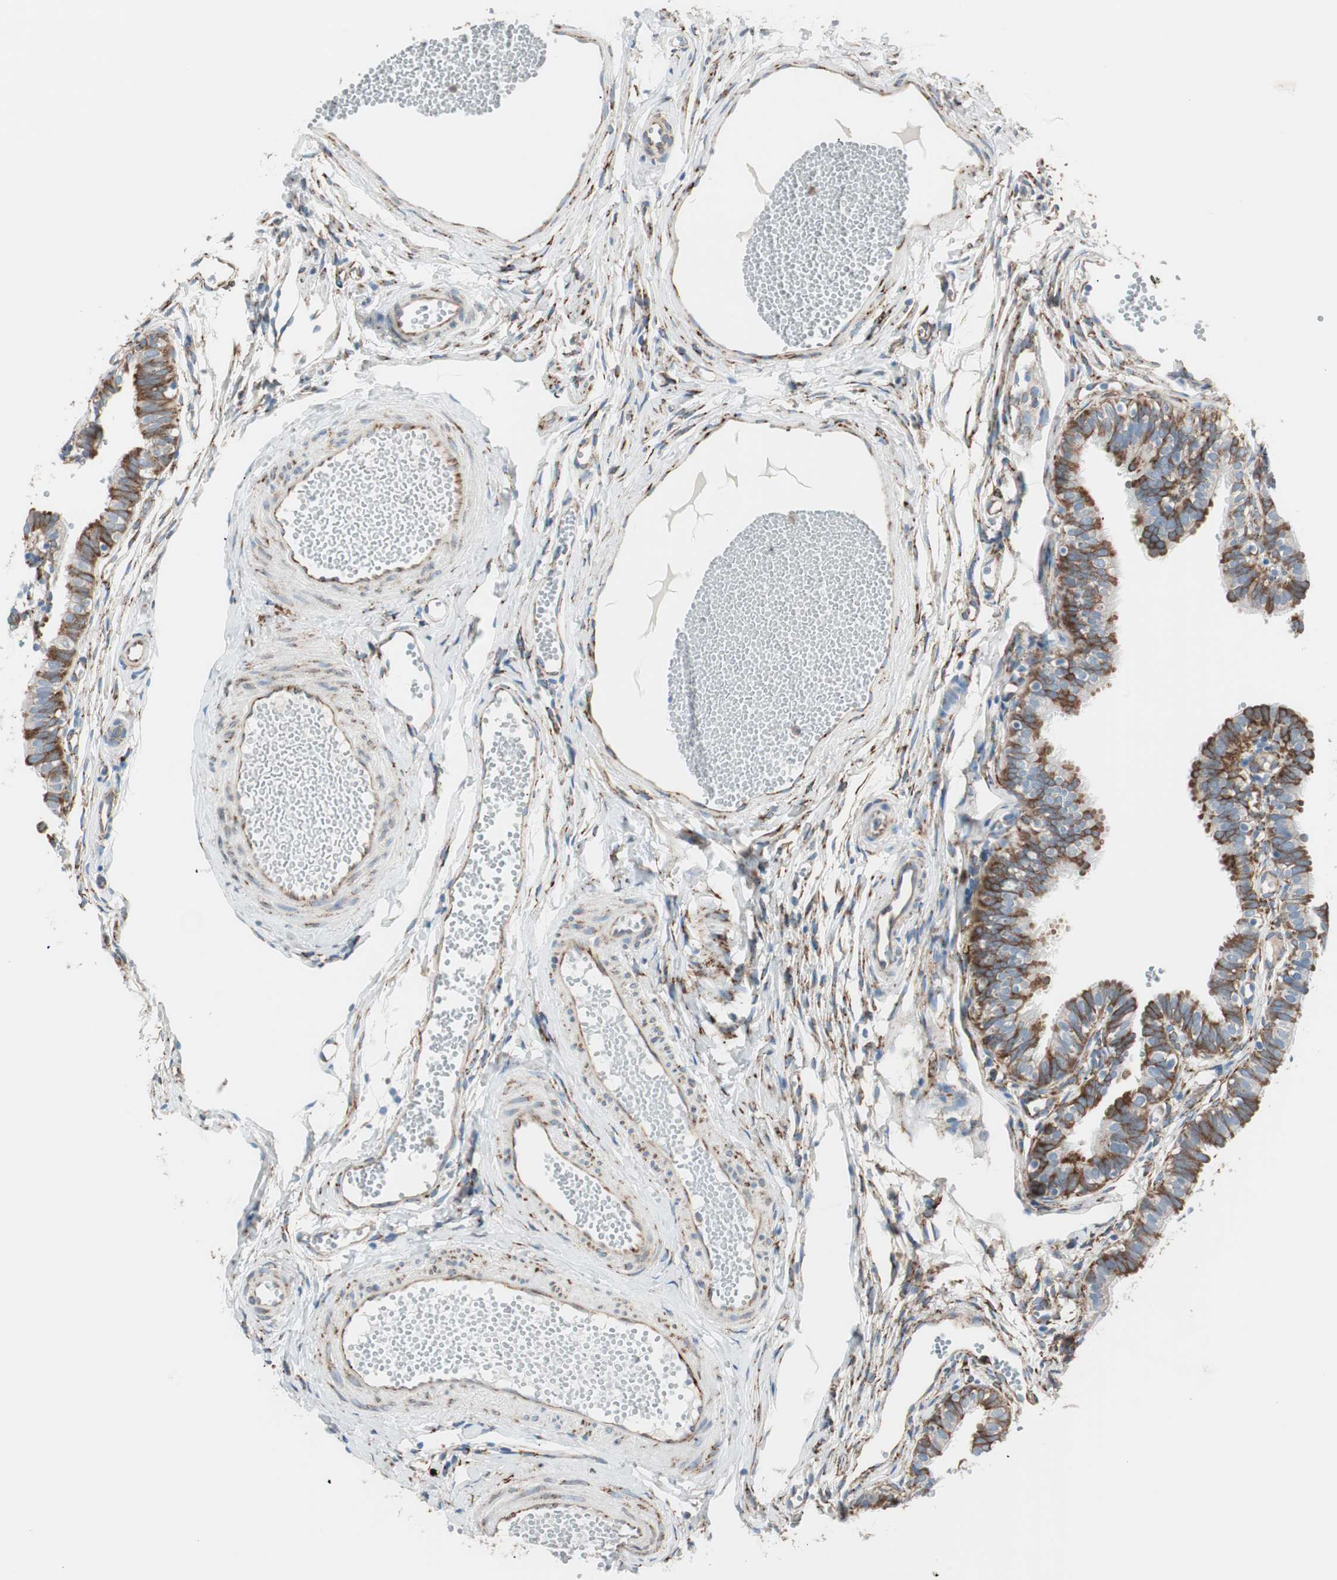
{"staining": {"intensity": "moderate", "quantity": ">75%", "location": "cytoplasmic/membranous"}, "tissue": "fallopian tube", "cell_type": "Glandular cells", "image_type": "normal", "snomed": [{"axis": "morphology", "description": "Normal tissue, NOS"}, {"axis": "topography", "description": "Fallopian tube"}, {"axis": "topography", "description": "Placenta"}], "caption": "Glandular cells show moderate cytoplasmic/membranous expression in about >75% of cells in normal fallopian tube. (IHC, brightfield microscopy, high magnification).", "gene": "P4HTM", "patient": {"sex": "female", "age": 34}}